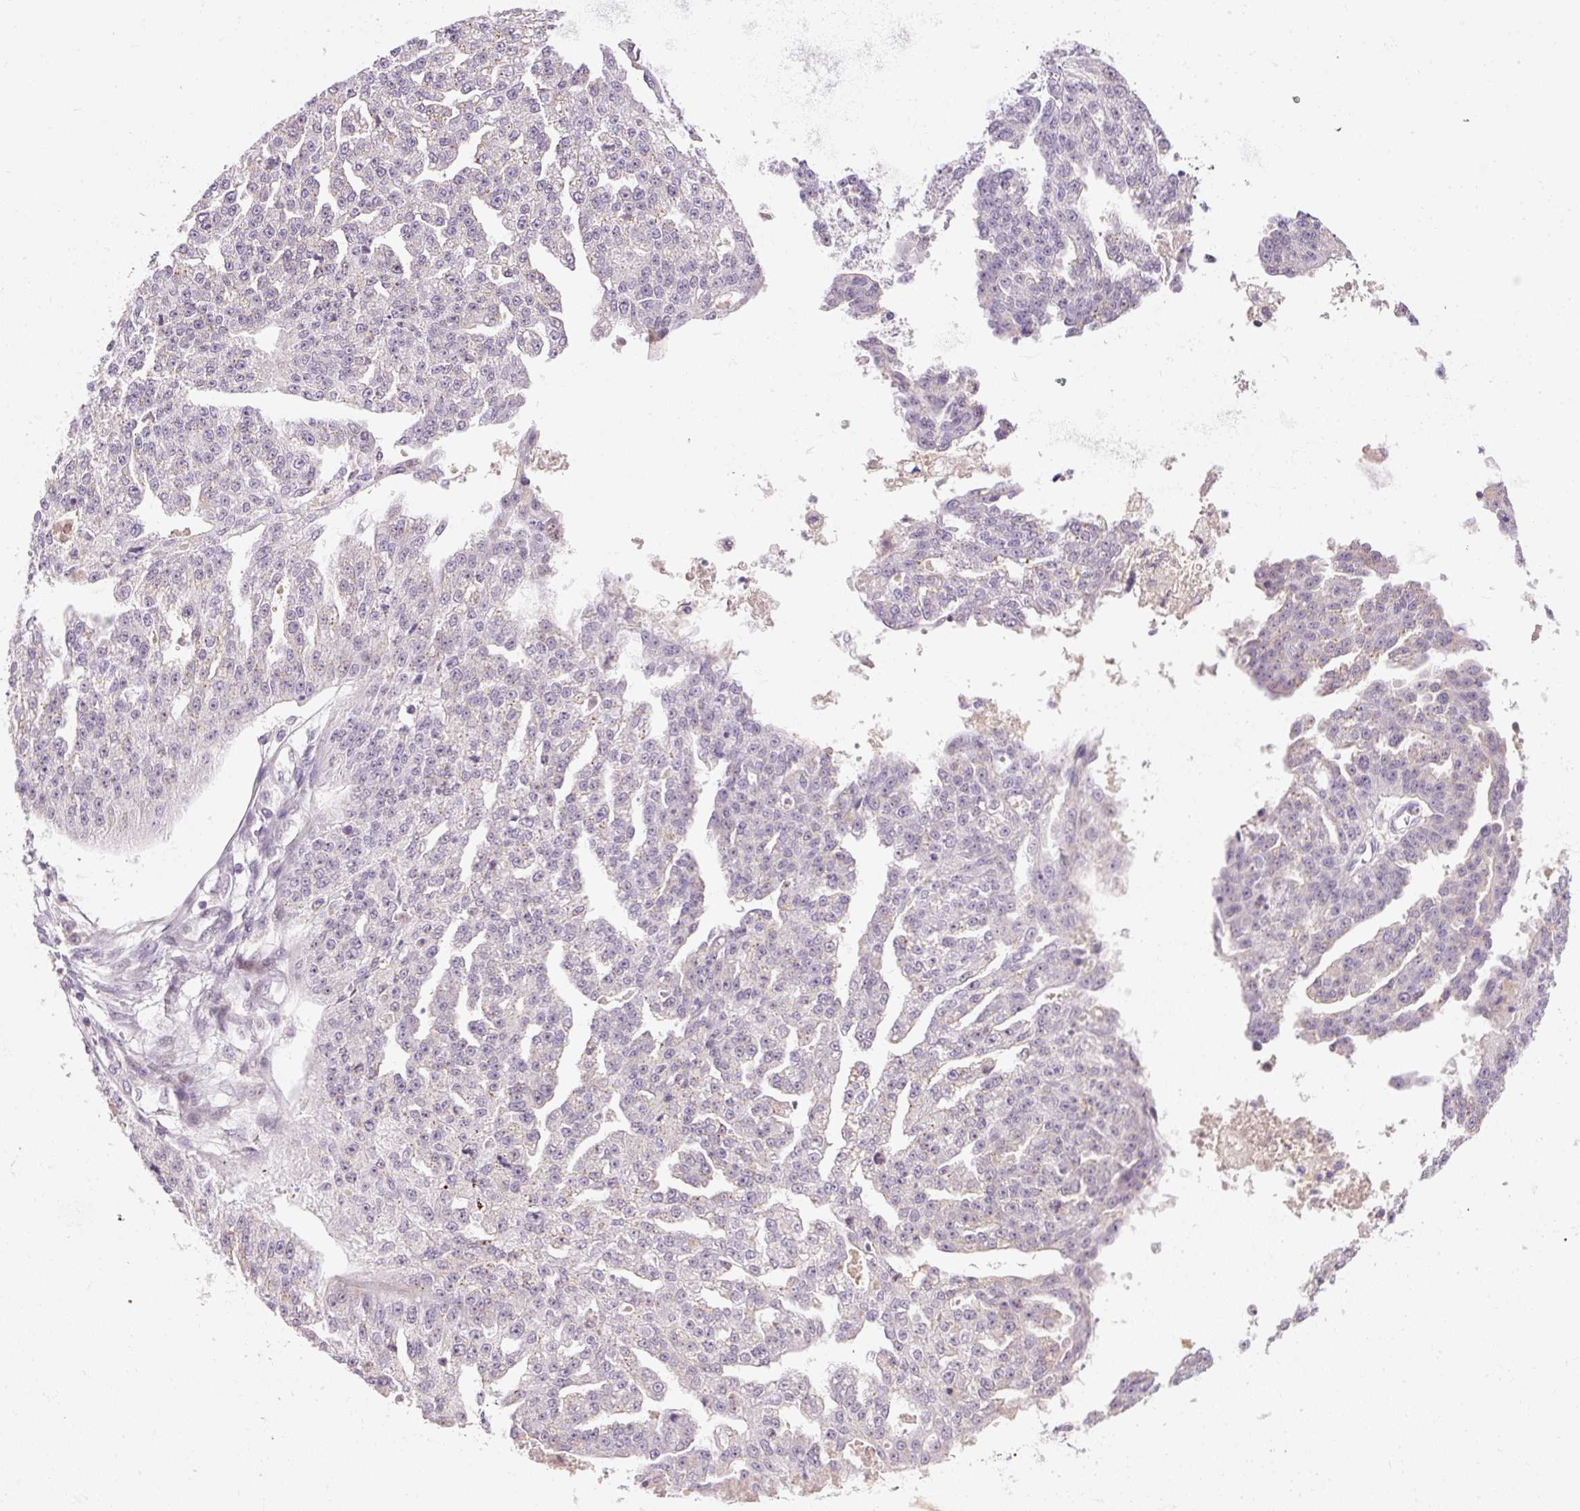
{"staining": {"intensity": "negative", "quantity": "none", "location": "none"}, "tissue": "ovarian cancer", "cell_type": "Tumor cells", "image_type": "cancer", "snomed": [{"axis": "morphology", "description": "Cystadenocarcinoma, serous, NOS"}, {"axis": "topography", "description": "Ovary"}], "caption": "Immunohistochemistry (IHC) of ovarian serous cystadenocarcinoma reveals no positivity in tumor cells. (Immunohistochemistry (IHC), brightfield microscopy, high magnification).", "gene": "HNF1A", "patient": {"sex": "female", "age": 58}}